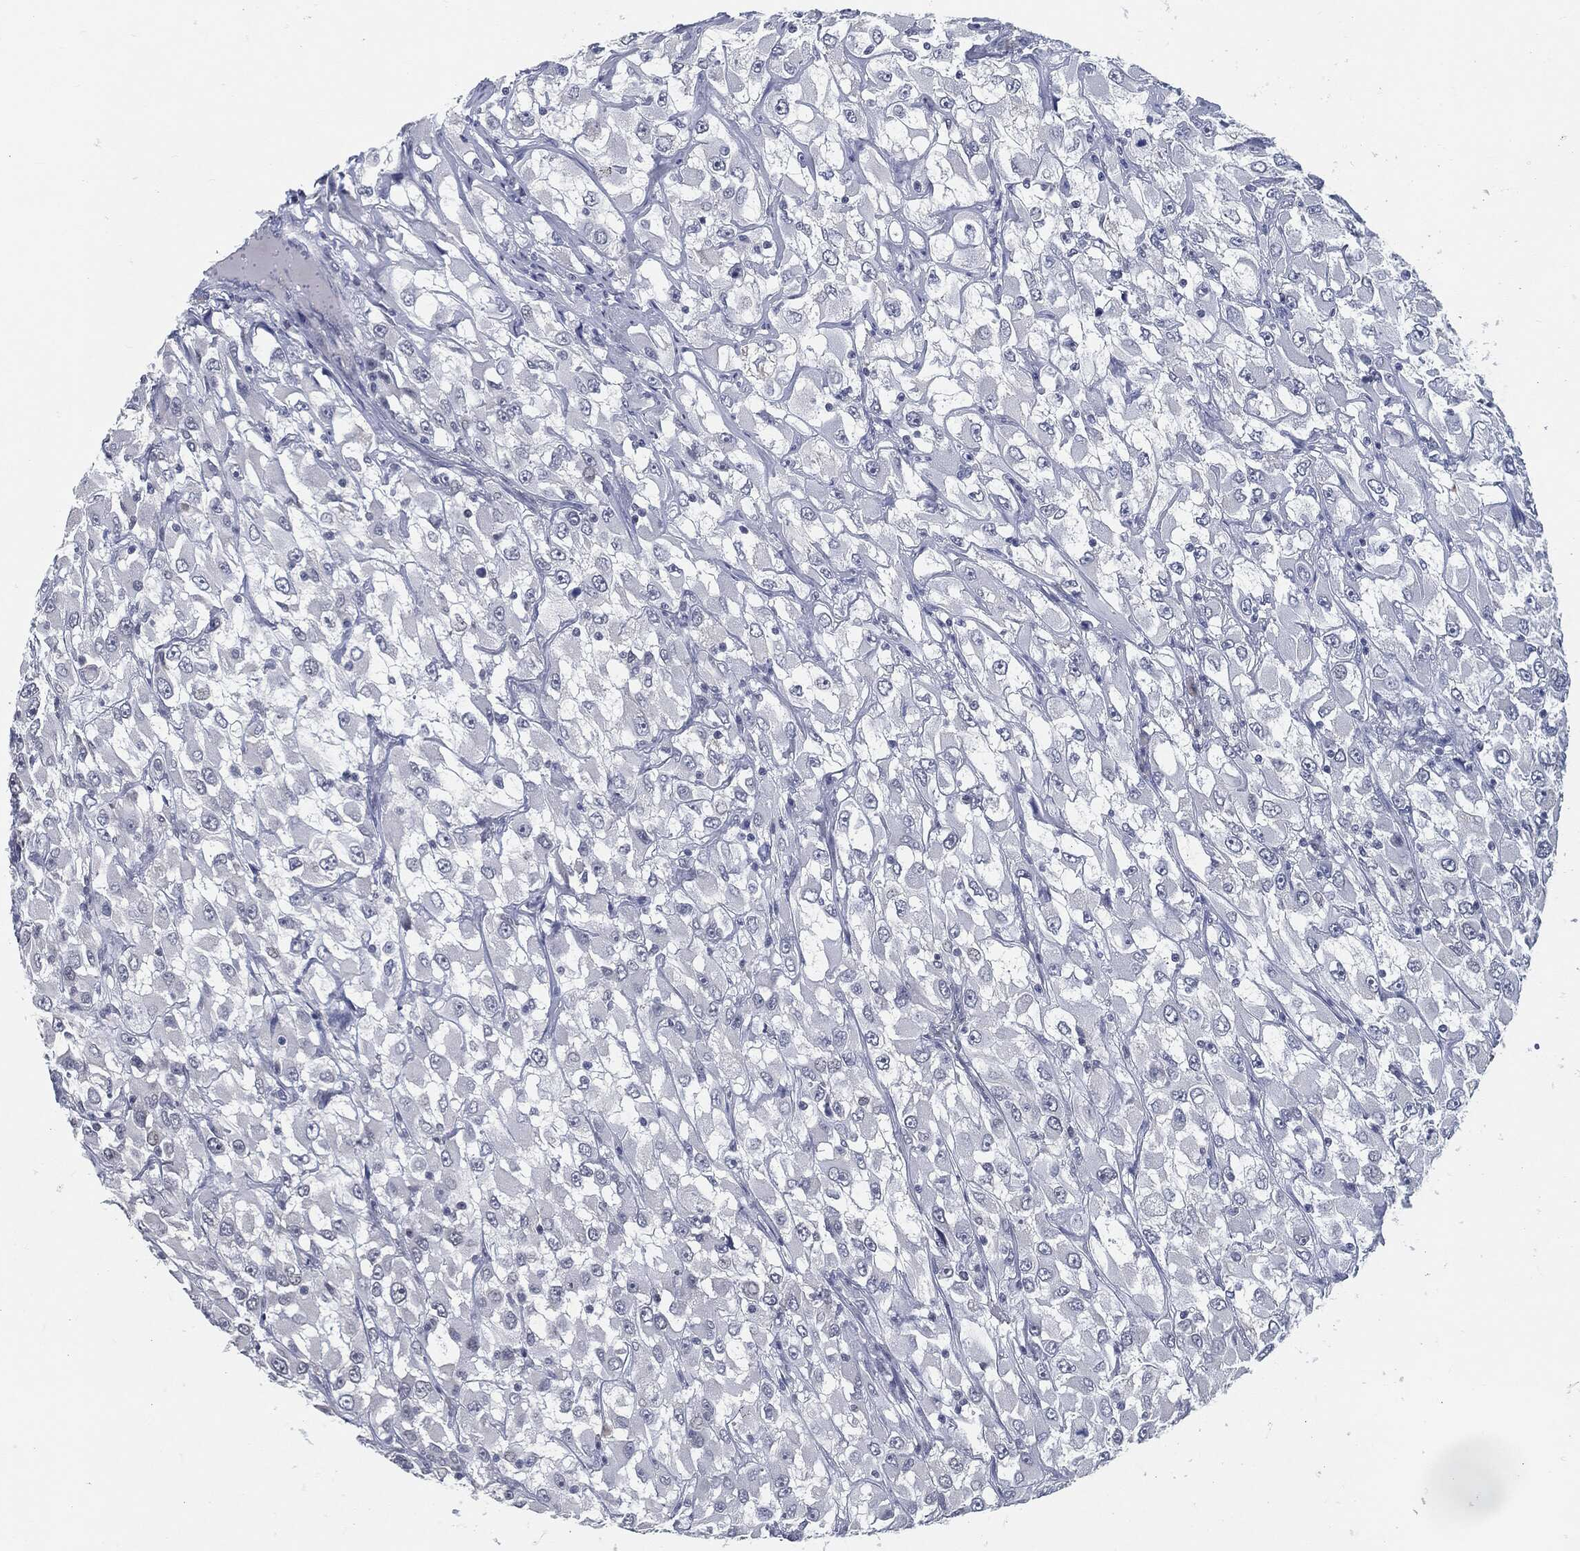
{"staining": {"intensity": "negative", "quantity": "none", "location": "none"}, "tissue": "renal cancer", "cell_type": "Tumor cells", "image_type": "cancer", "snomed": [{"axis": "morphology", "description": "Adenocarcinoma, NOS"}, {"axis": "topography", "description": "Kidney"}], "caption": "Tumor cells are negative for brown protein staining in renal cancer (adenocarcinoma).", "gene": "PROM1", "patient": {"sex": "female", "age": 52}}